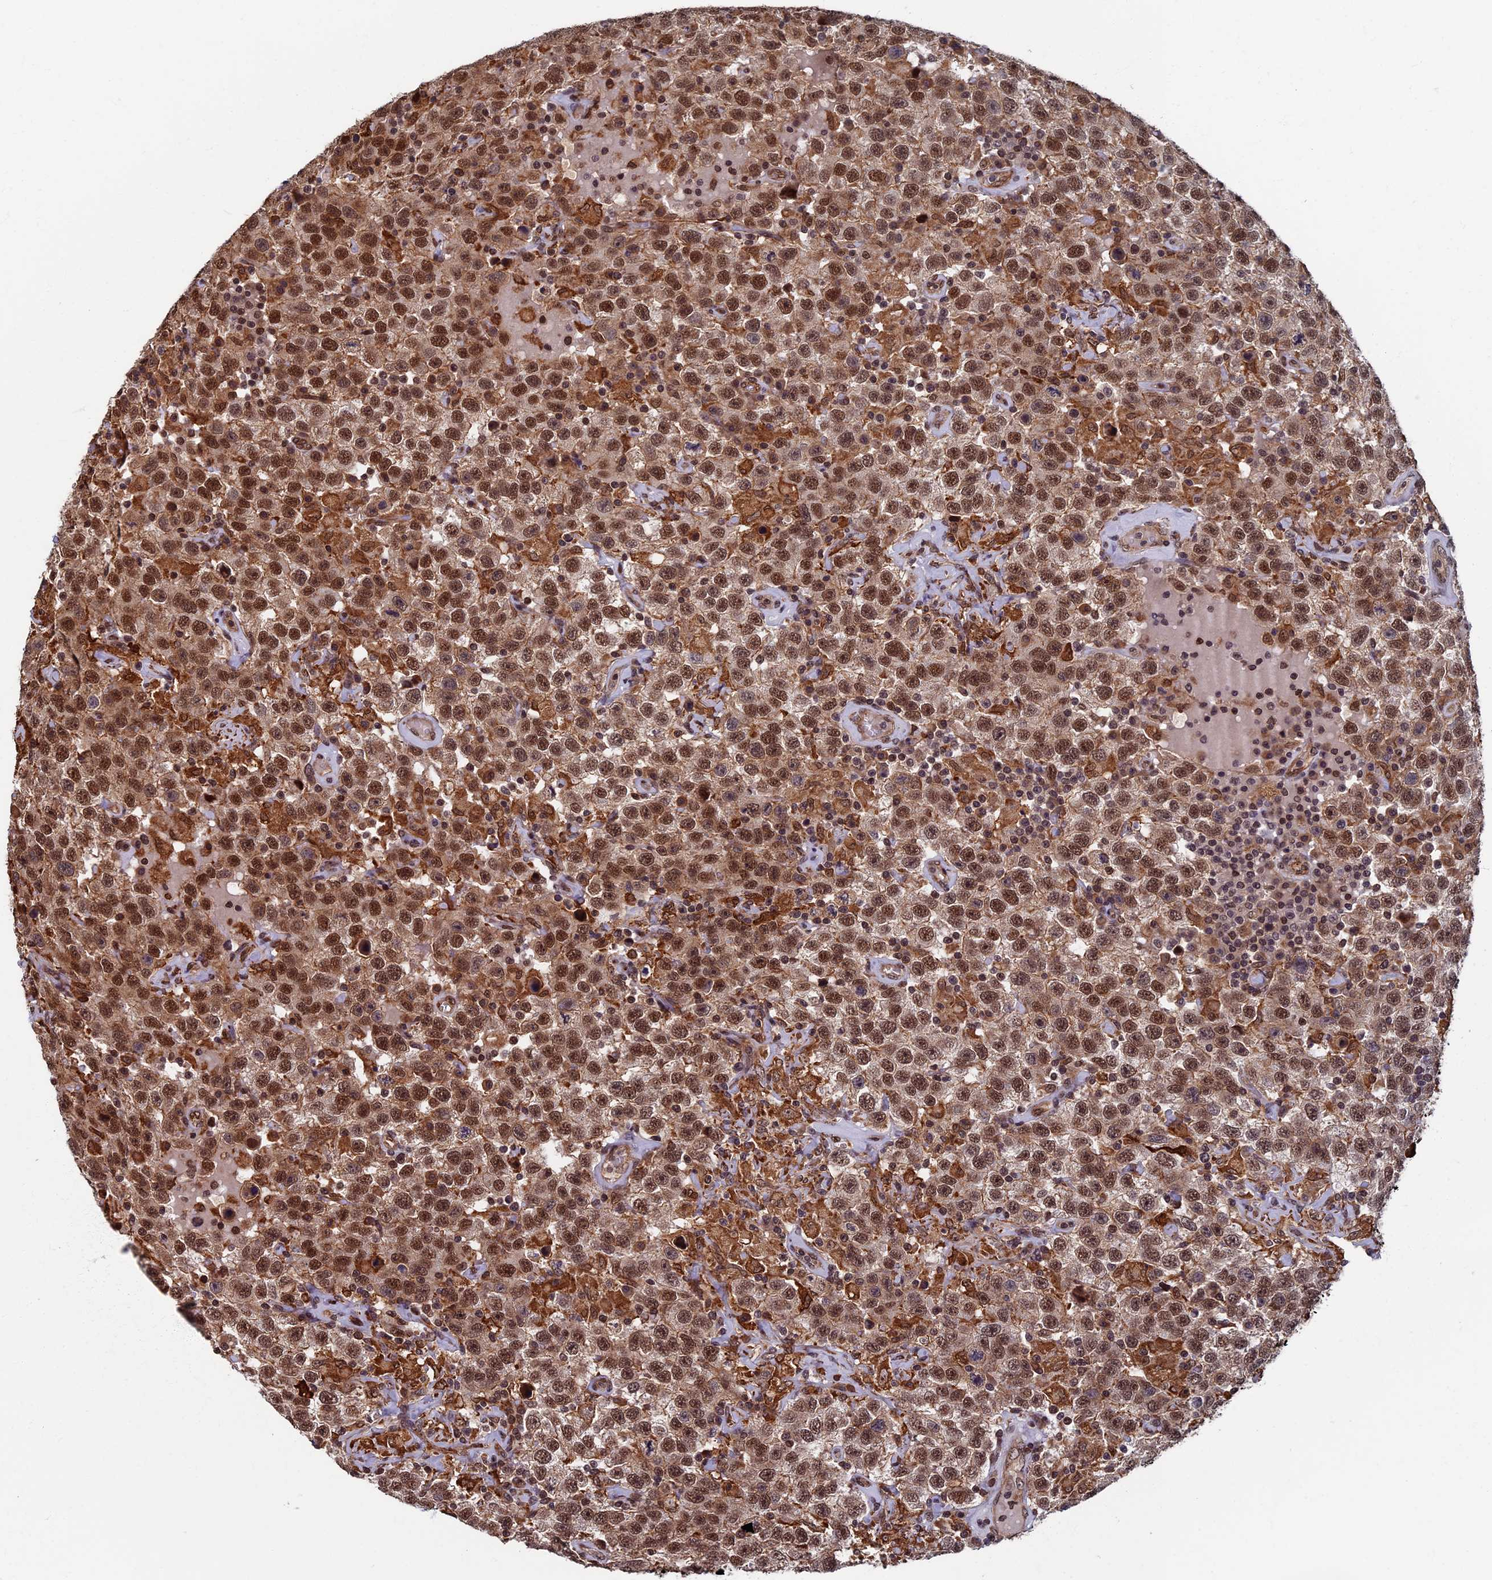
{"staining": {"intensity": "moderate", "quantity": ">75%", "location": "nuclear"}, "tissue": "testis cancer", "cell_type": "Tumor cells", "image_type": "cancer", "snomed": [{"axis": "morphology", "description": "Seminoma, NOS"}, {"axis": "topography", "description": "Testis"}], "caption": "Tumor cells display medium levels of moderate nuclear expression in about >75% of cells in testis cancer. (brown staining indicates protein expression, while blue staining denotes nuclei).", "gene": "CTDP1", "patient": {"sex": "male", "age": 41}}